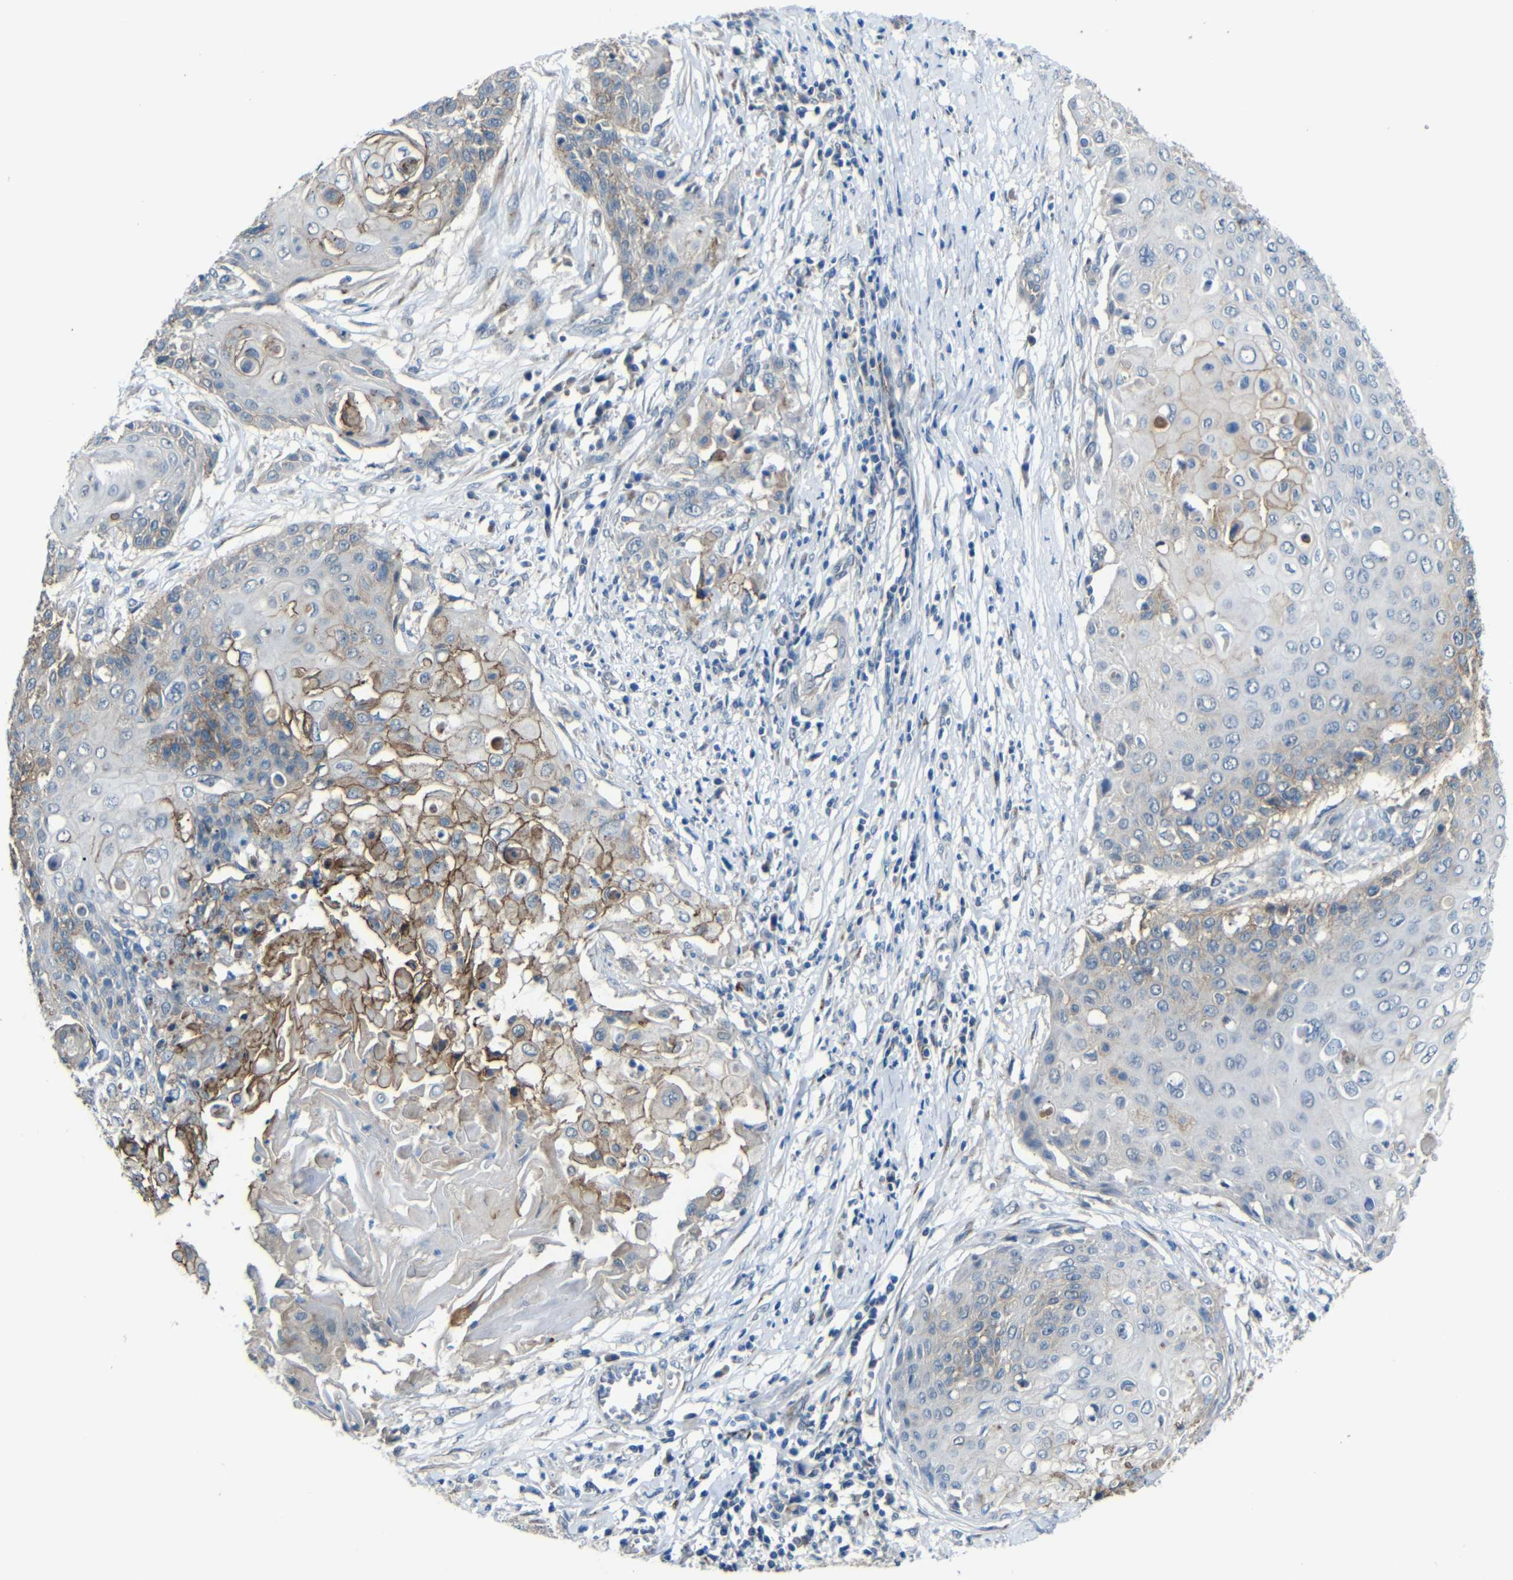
{"staining": {"intensity": "weak", "quantity": "<25%", "location": "cytoplasmic/membranous"}, "tissue": "cervical cancer", "cell_type": "Tumor cells", "image_type": "cancer", "snomed": [{"axis": "morphology", "description": "Squamous cell carcinoma, NOS"}, {"axis": "topography", "description": "Cervix"}], "caption": "High power microscopy histopathology image of an immunohistochemistry (IHC) micrograph of squamous cell carcinoma (cervical), revealing no significant expression in tumor cells.", "gene": "ZNF90", "patient": {"sex": "female", "age": 39}}